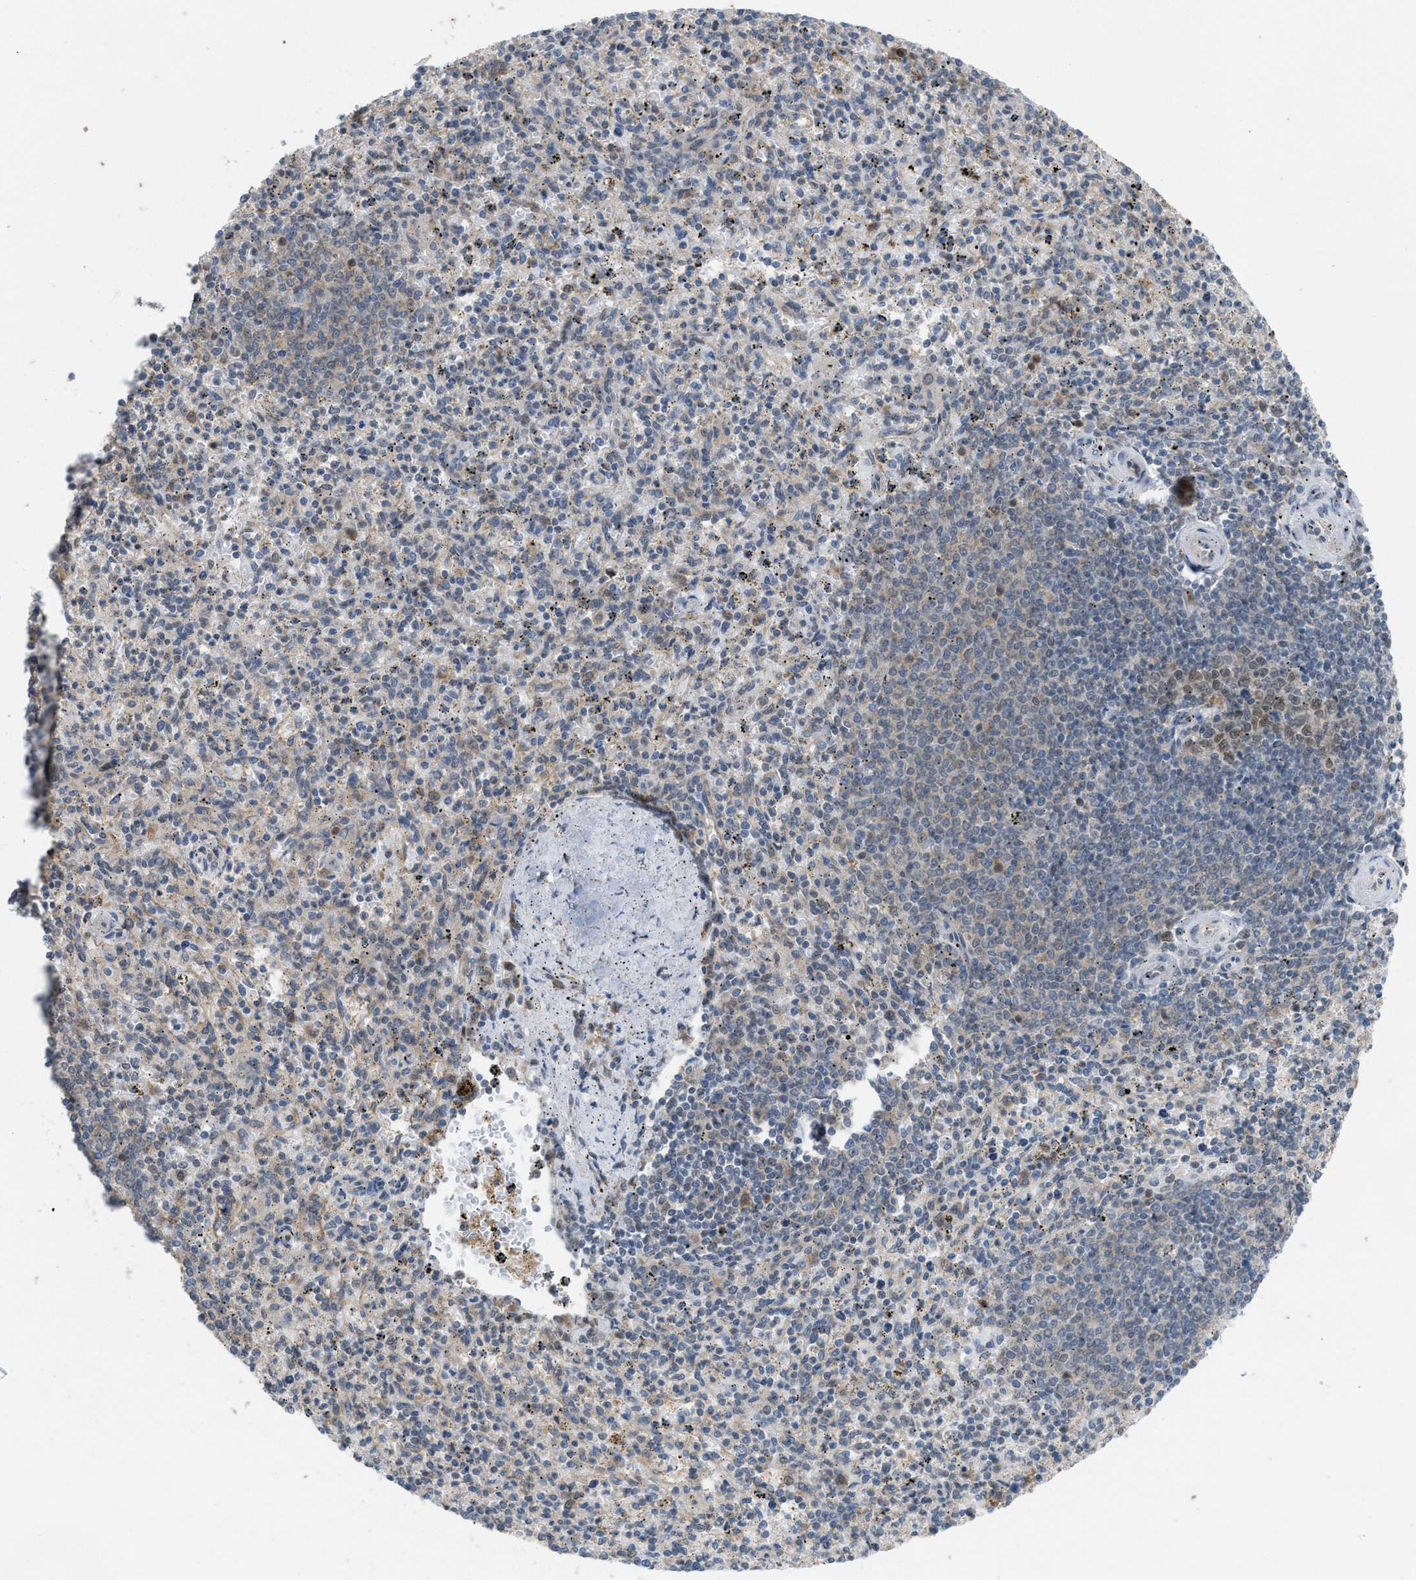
{"staining": {"intensity": "weak", "quantity": "25%-75%", "location": "cytoplasmic/membranous"}, "tissue": "spleen", "cell_type": "Cells in red pulp", "image_type": "normal", "snomed": [{"axis": "morphology", "description": "Normal tissue, NOS"}, {"axis": "topography", "description": "Spleen"}], "caption": "Normal spleen displays weak cytoplasmic/membranous expression in approximately 25%-75% of cells in red pulp, visualized by immunohistochemistry. The staining was performed using DAB (3,3'-diaminobenzidine) to visualize the protein expression in brown, while the nuclei were stained in blue with hematoxylin (Magnification: 20x).", "gene": "PLAA", "patient": {"sex": "male", "age": 72}}